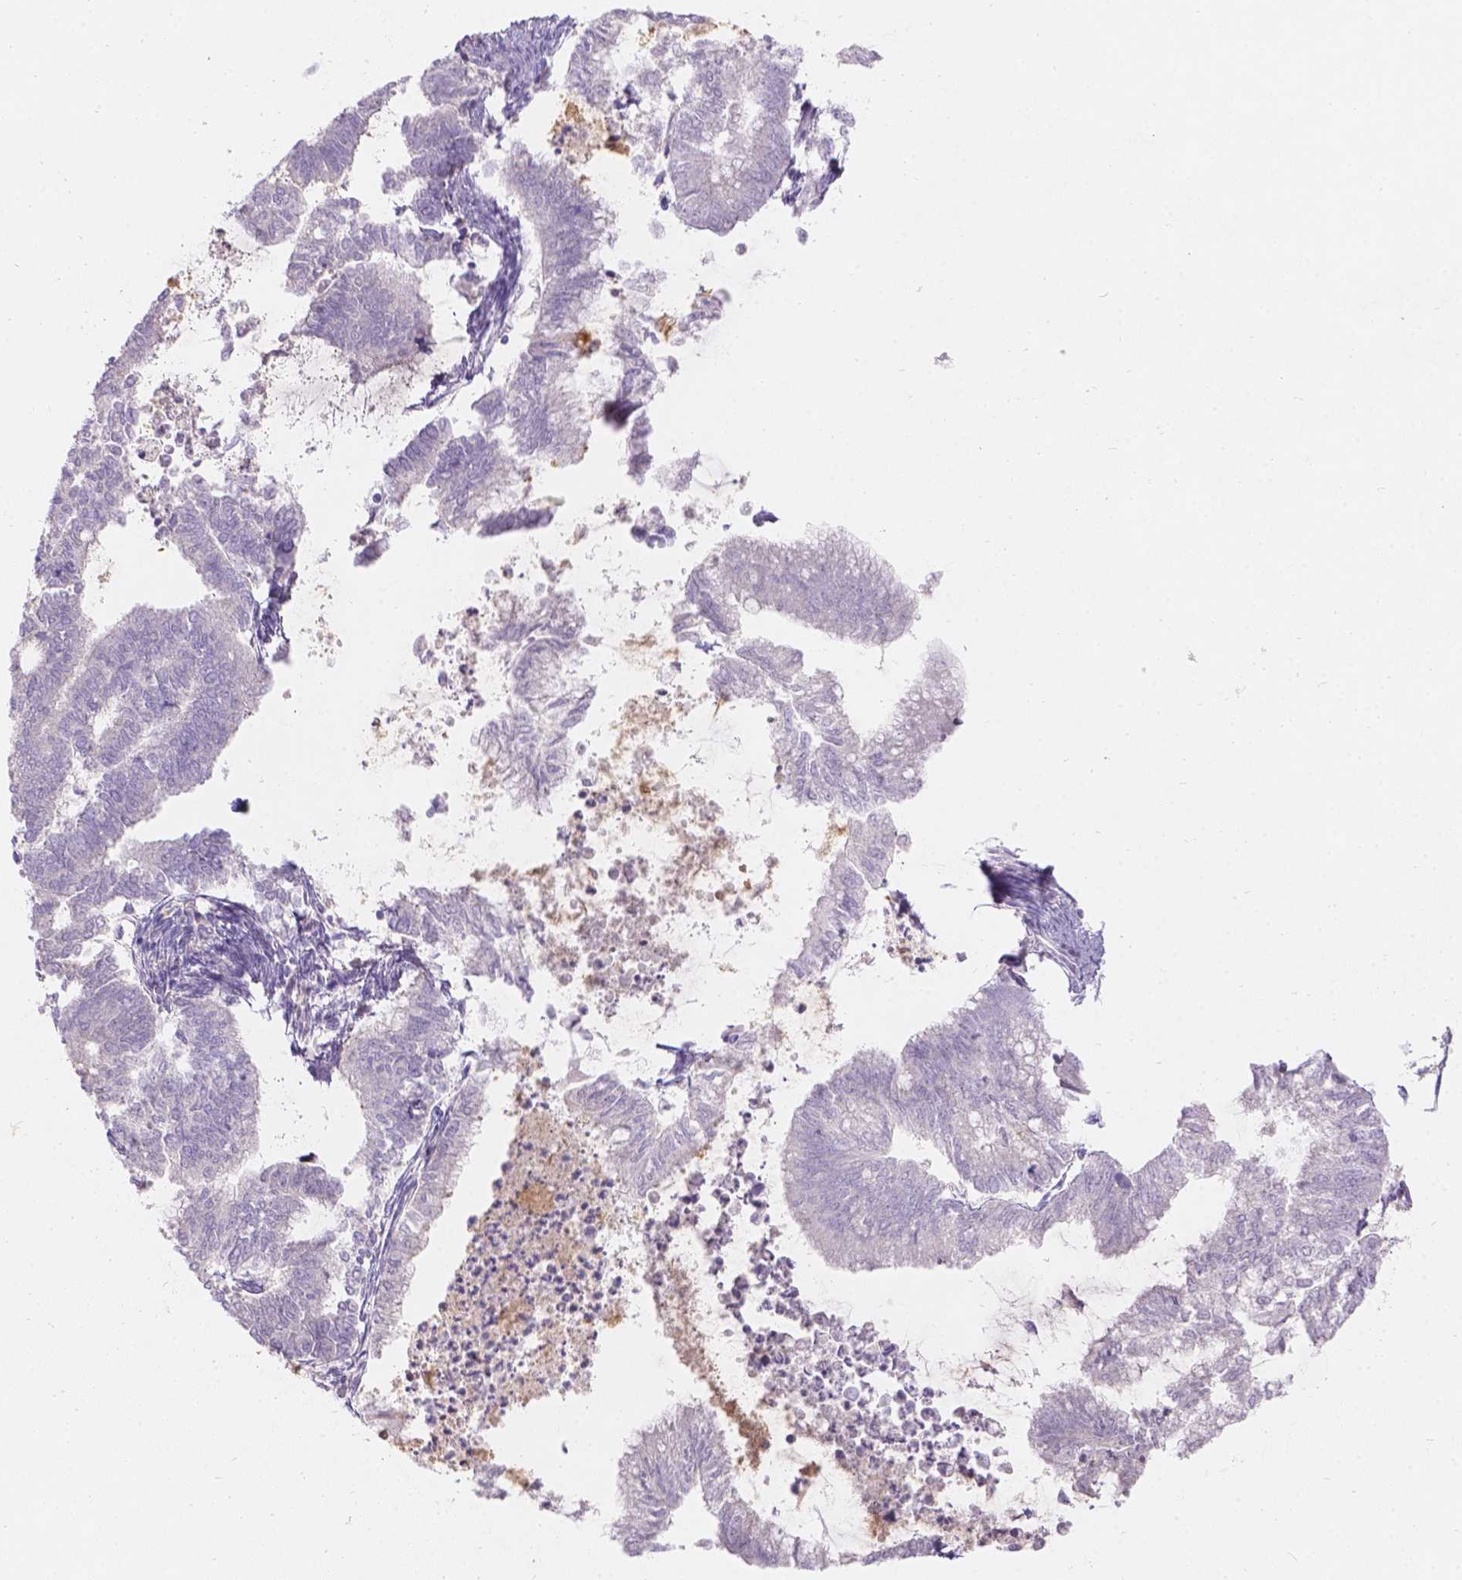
{"staining": {"intensity": "negative", "quantity": "none", "location": "none"}, "tissue": "endometrial cancer", "cell_type": "Tumor cells", "image_type": "cancer", "snomed": [{"axis": "morphology", "description": "Adenocarcinoma, NOS"}, {"axis": "topography", "description": "Endometrium"}], "caption": "Photomicrograph shows no protein staining in tumor cells of endometrial cancer (adenocarcinoma) tissue.", "gene": "DCAF4L1", "patient": {"sex": "female", "age": 79}}